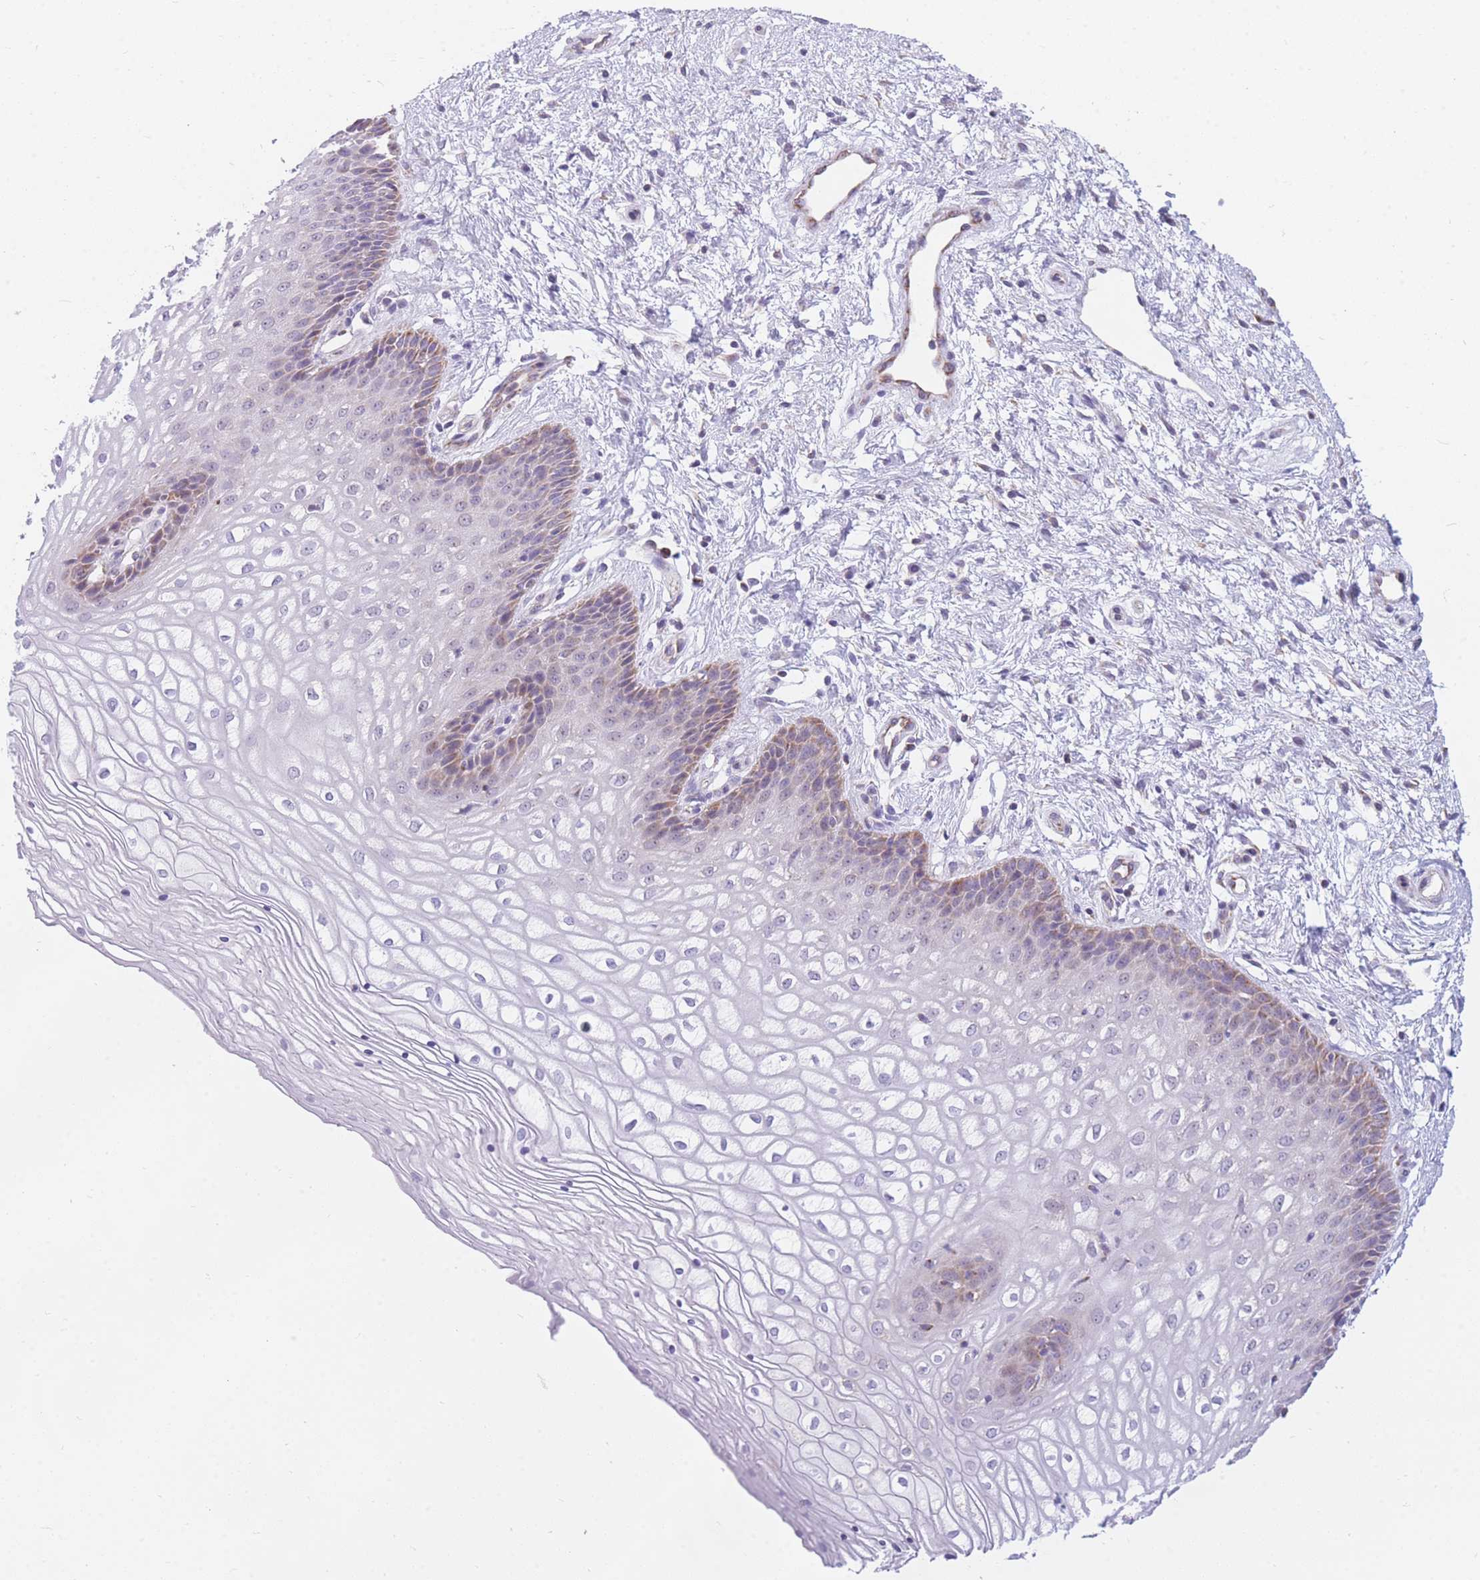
{"staining": {"intensity": "moderate", "quantity": "<25%", "location": "cytoplasmic/membranous"}, "tissue": "vagina", "cell_type": "Squamous epithelial cells", "image_type": "normal", "snomed": [{"axis": "morphology", "description": "Normal tissue, NOS"}, {"axis": "topography", "description": "Vagina"}], "caption": "Vagina stained with IHC displays moderate cytoplasmic/membranous staining in approximately <25% of squamous epithelial cells. The protein of interest is stained brown, and the nuclei are stained in blue (DAB (3,3'-diaminobenzidine) IHC with brightfield microscopy, high magnification).", "gene": "DDX49", "patient": {"sex": "female", "age": 34}}